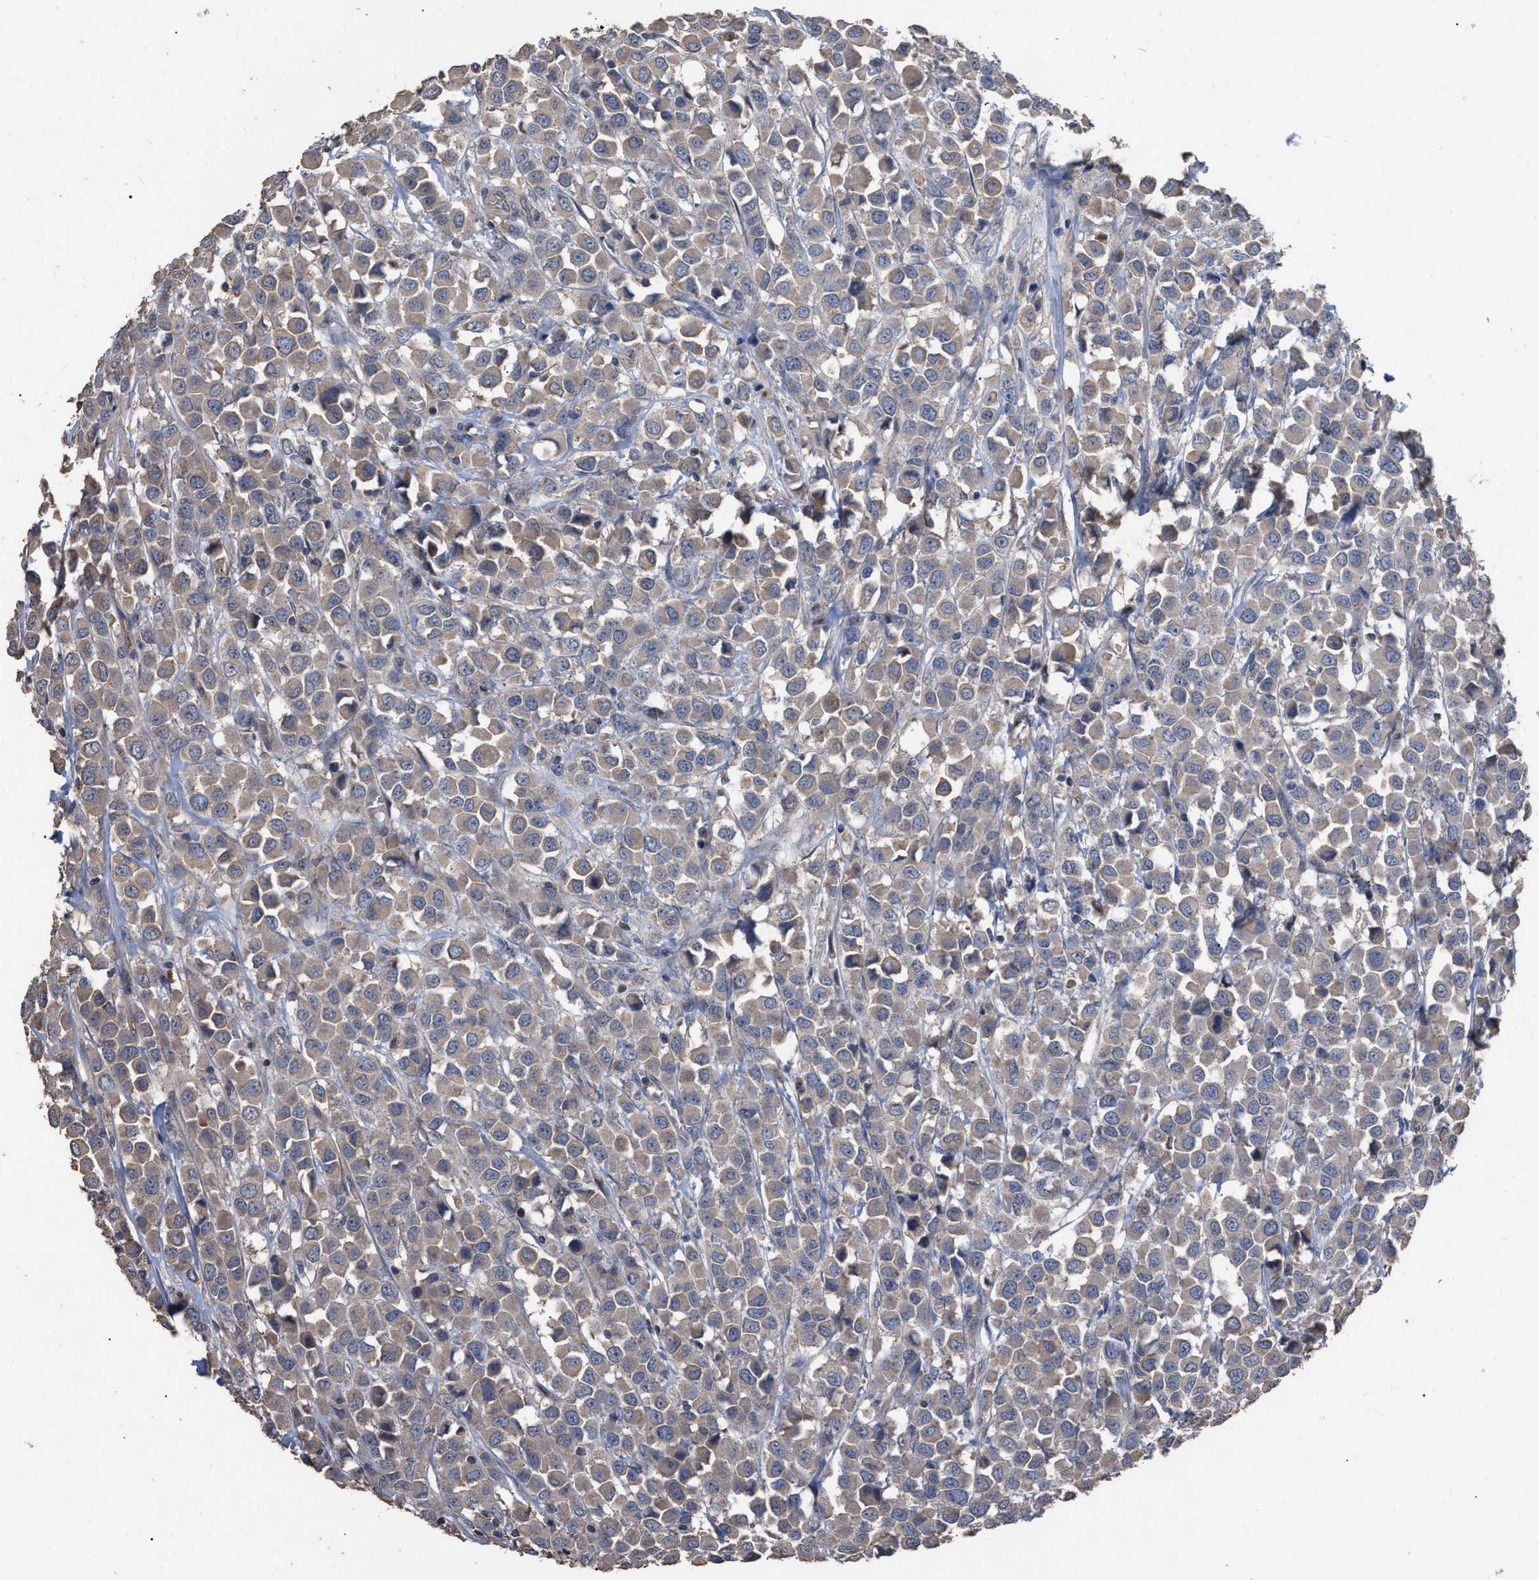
{"staining": {"intensity": "weak", "quantity": ">75%", "location": "cytoplasmic/membranous"}, "tissue": "breast cancer", "cell_type": "Tumor cells", "image_type": "cancer", "snomed": [{"axis": "morphology", "description": "Duct carcinoma"}, {"axis": "topography", "description": "Breast"}], "caption": "Immunohistochemistry image of neoplastic tissue: human breast infiltrating ductal carcinoma stained using IHC exhibits low levels of weak protein expression localized specifically in the cytoplasmic/membranous of tumor cells, appearing as a cytoplasmic/membranous brown color.", "gene": "BTN2A1", "patient": {"sex": "female", "age": 61}}